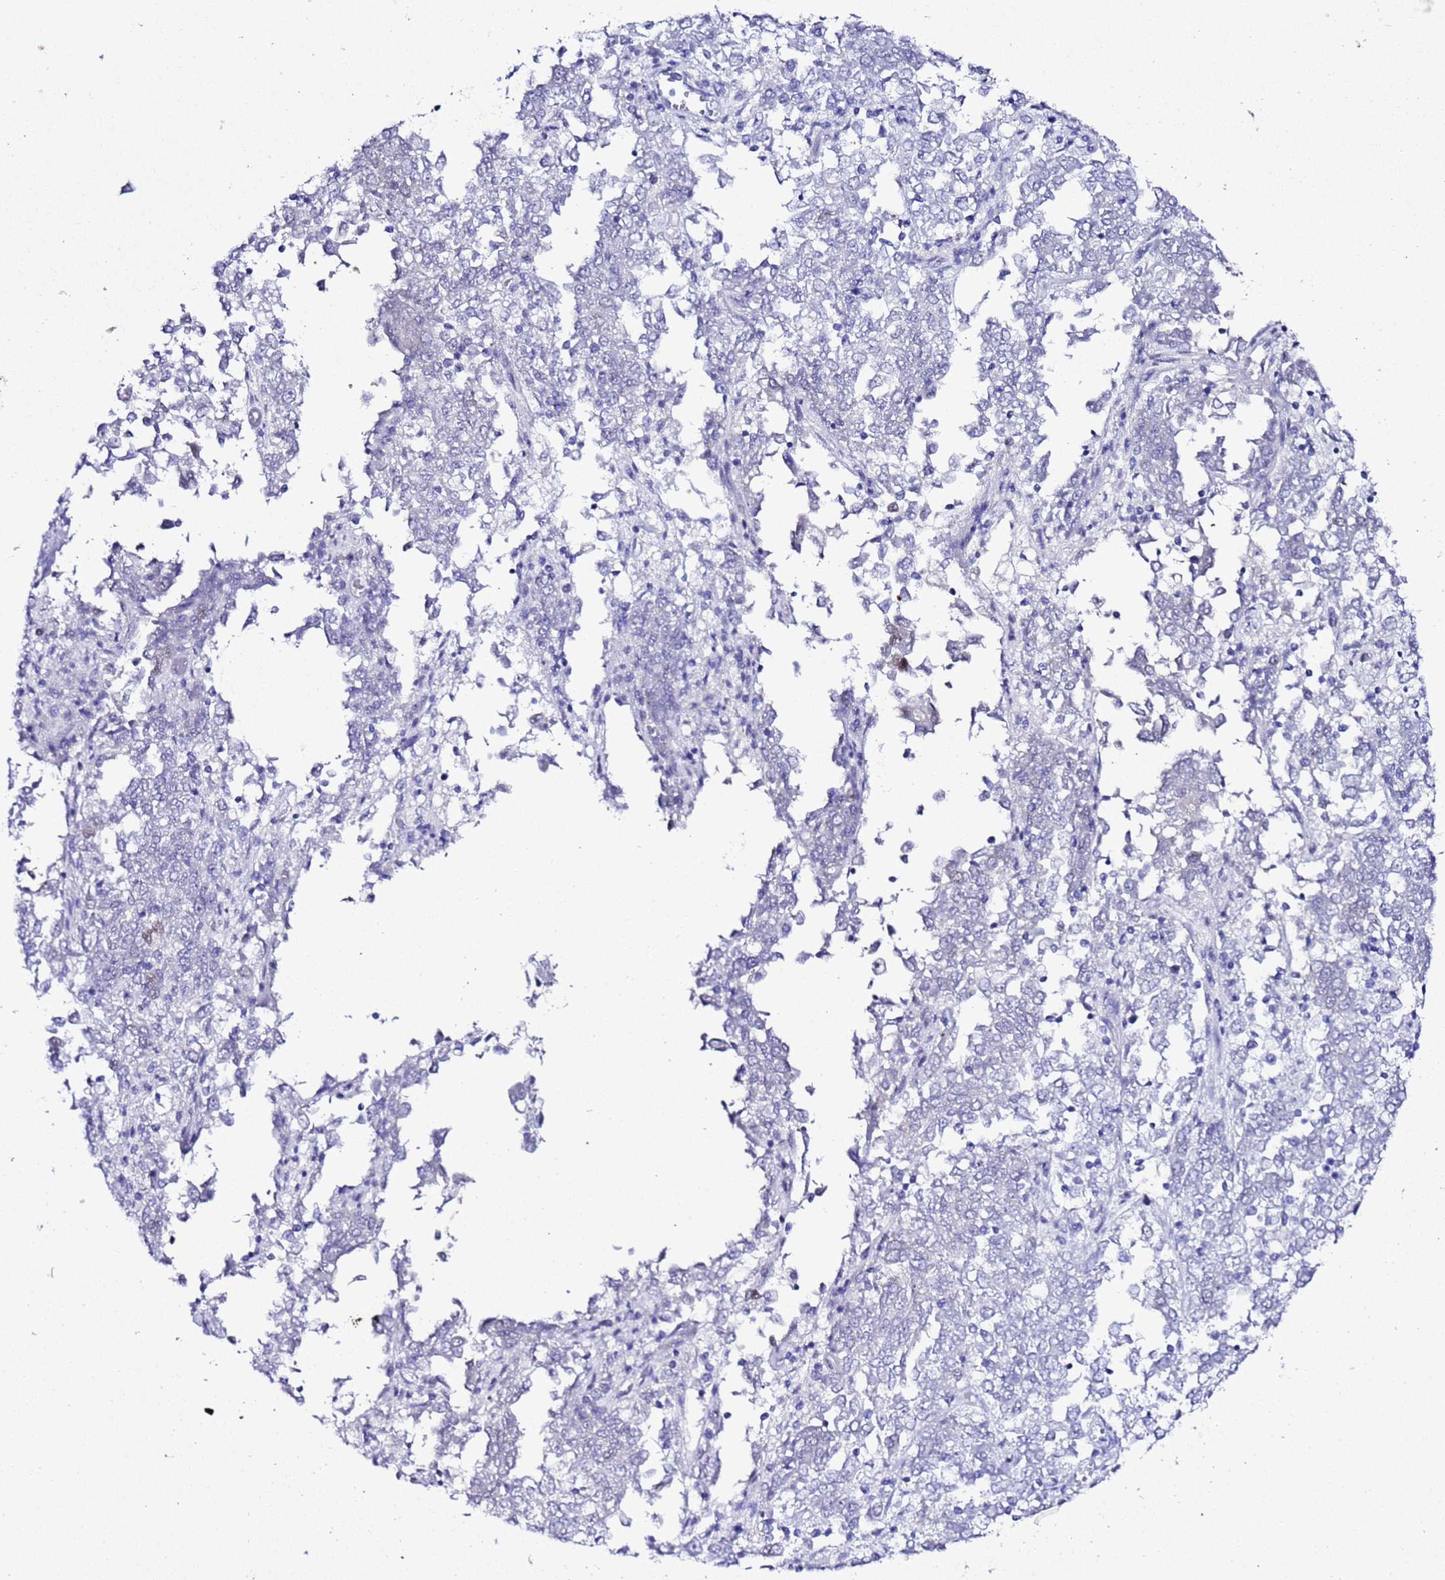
{"staining": {"intensity": "negative", "quantity": "none", "location": "none"}, "tissue": "endometrial cancer", "cell_type": "Tumor cells", "image_type": "cancer", "snomed": [{"axis": "morphology", "description": "Adenocarcinoma, NOS"}, {"axis": "topography", "description": "Endometrium"}], "caption": "The image shows no significant staining in tumor cells of endometrial cancer (adenocarcinoma). (DAB immunohistochemistry (IHC) visualized using brightfield microscopy, high magnification).", "gene": "BCL7A", "patient": {"sex": "female", "age": 80}}